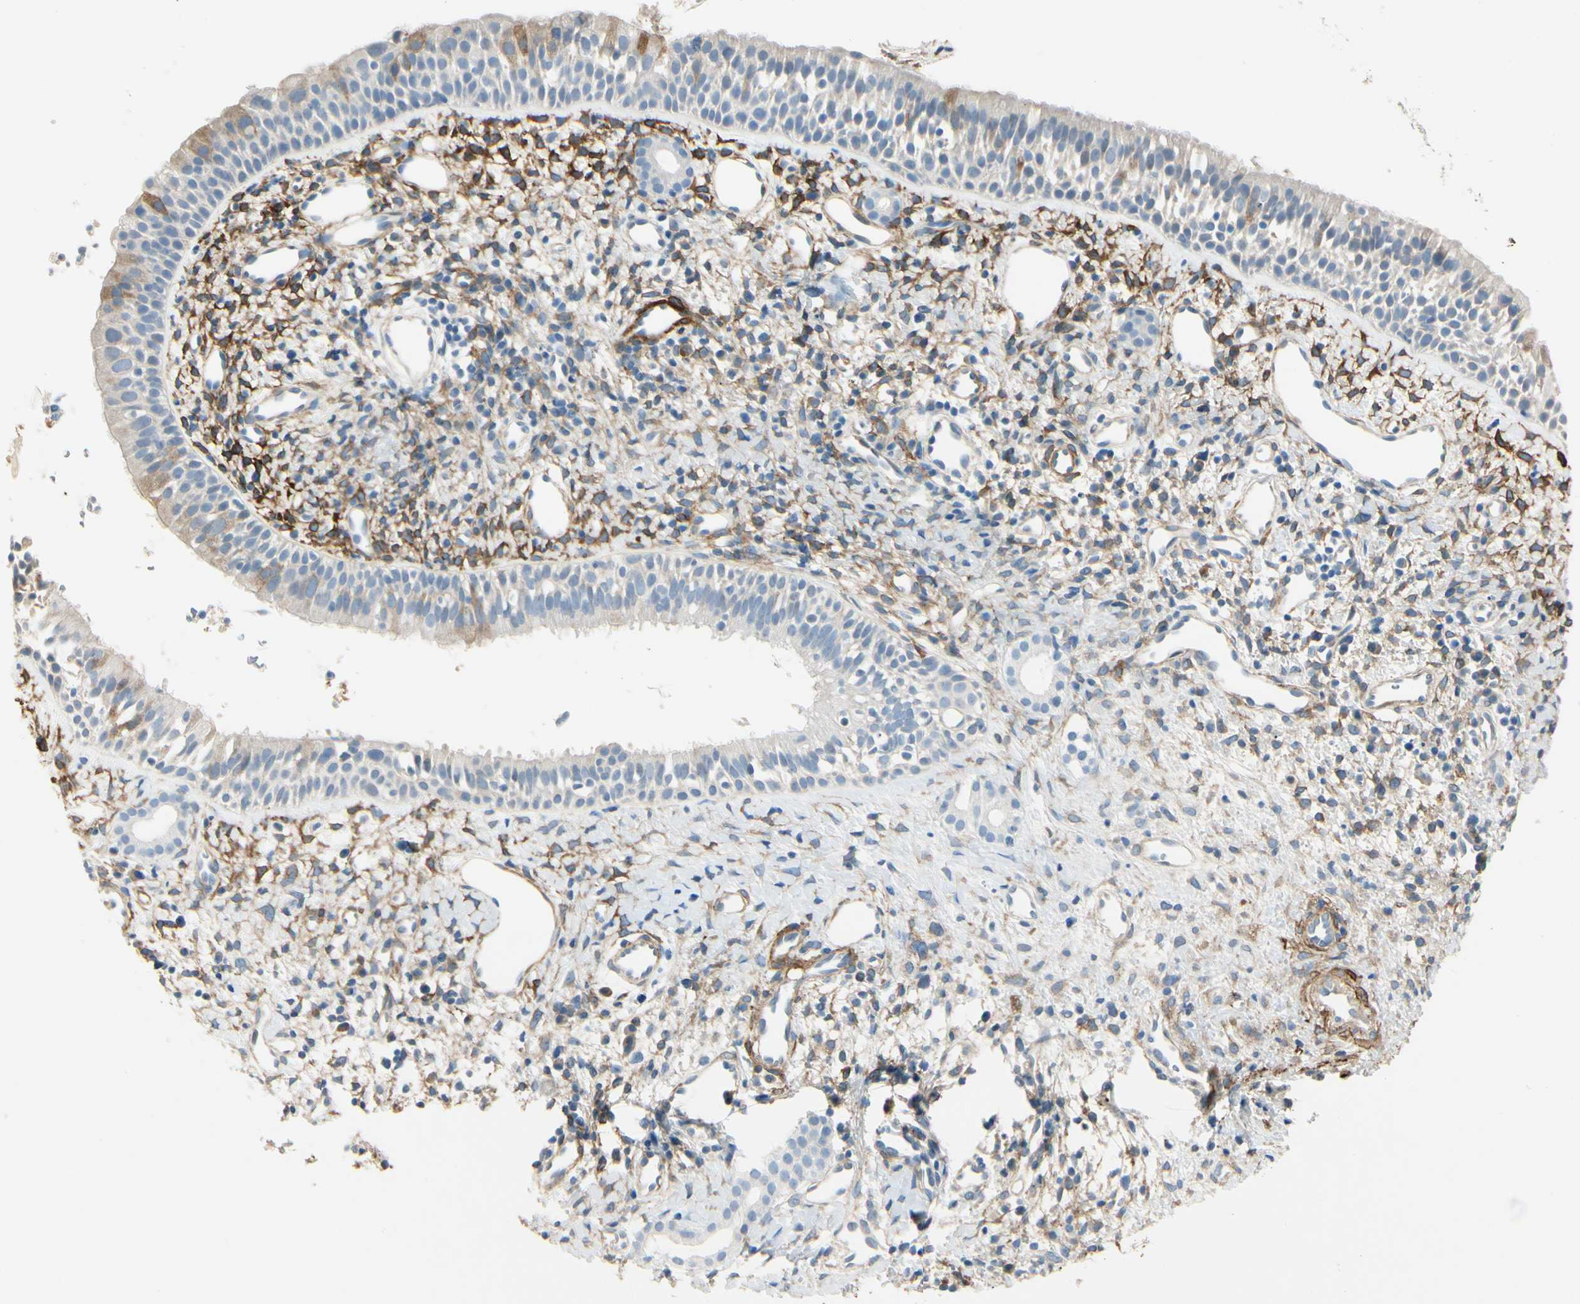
{"staining": {"intensity": "weak", "quantity": "<25%", "location": "cytoplasmic/membranous"}, "tissue": "nasopharynx", "cell_type": "Respiratory epithelial cells", "image_type": "normal", "snomed": [{"axis": "morphology", "description": "Normal tissue, NOS"}, {"axis": "topography", "description": "Nasopharynx"}], "caption": "Immunohistochemistry of normal human nasopharynx shows no expression in respiratory epithelial cells. (DAB (3,3'-diaminobenzidine) IHC visualized using brightfield microscopy, high magnification).", "gene": "AMPH", "patient": {"sex": "male", "age": 22}}